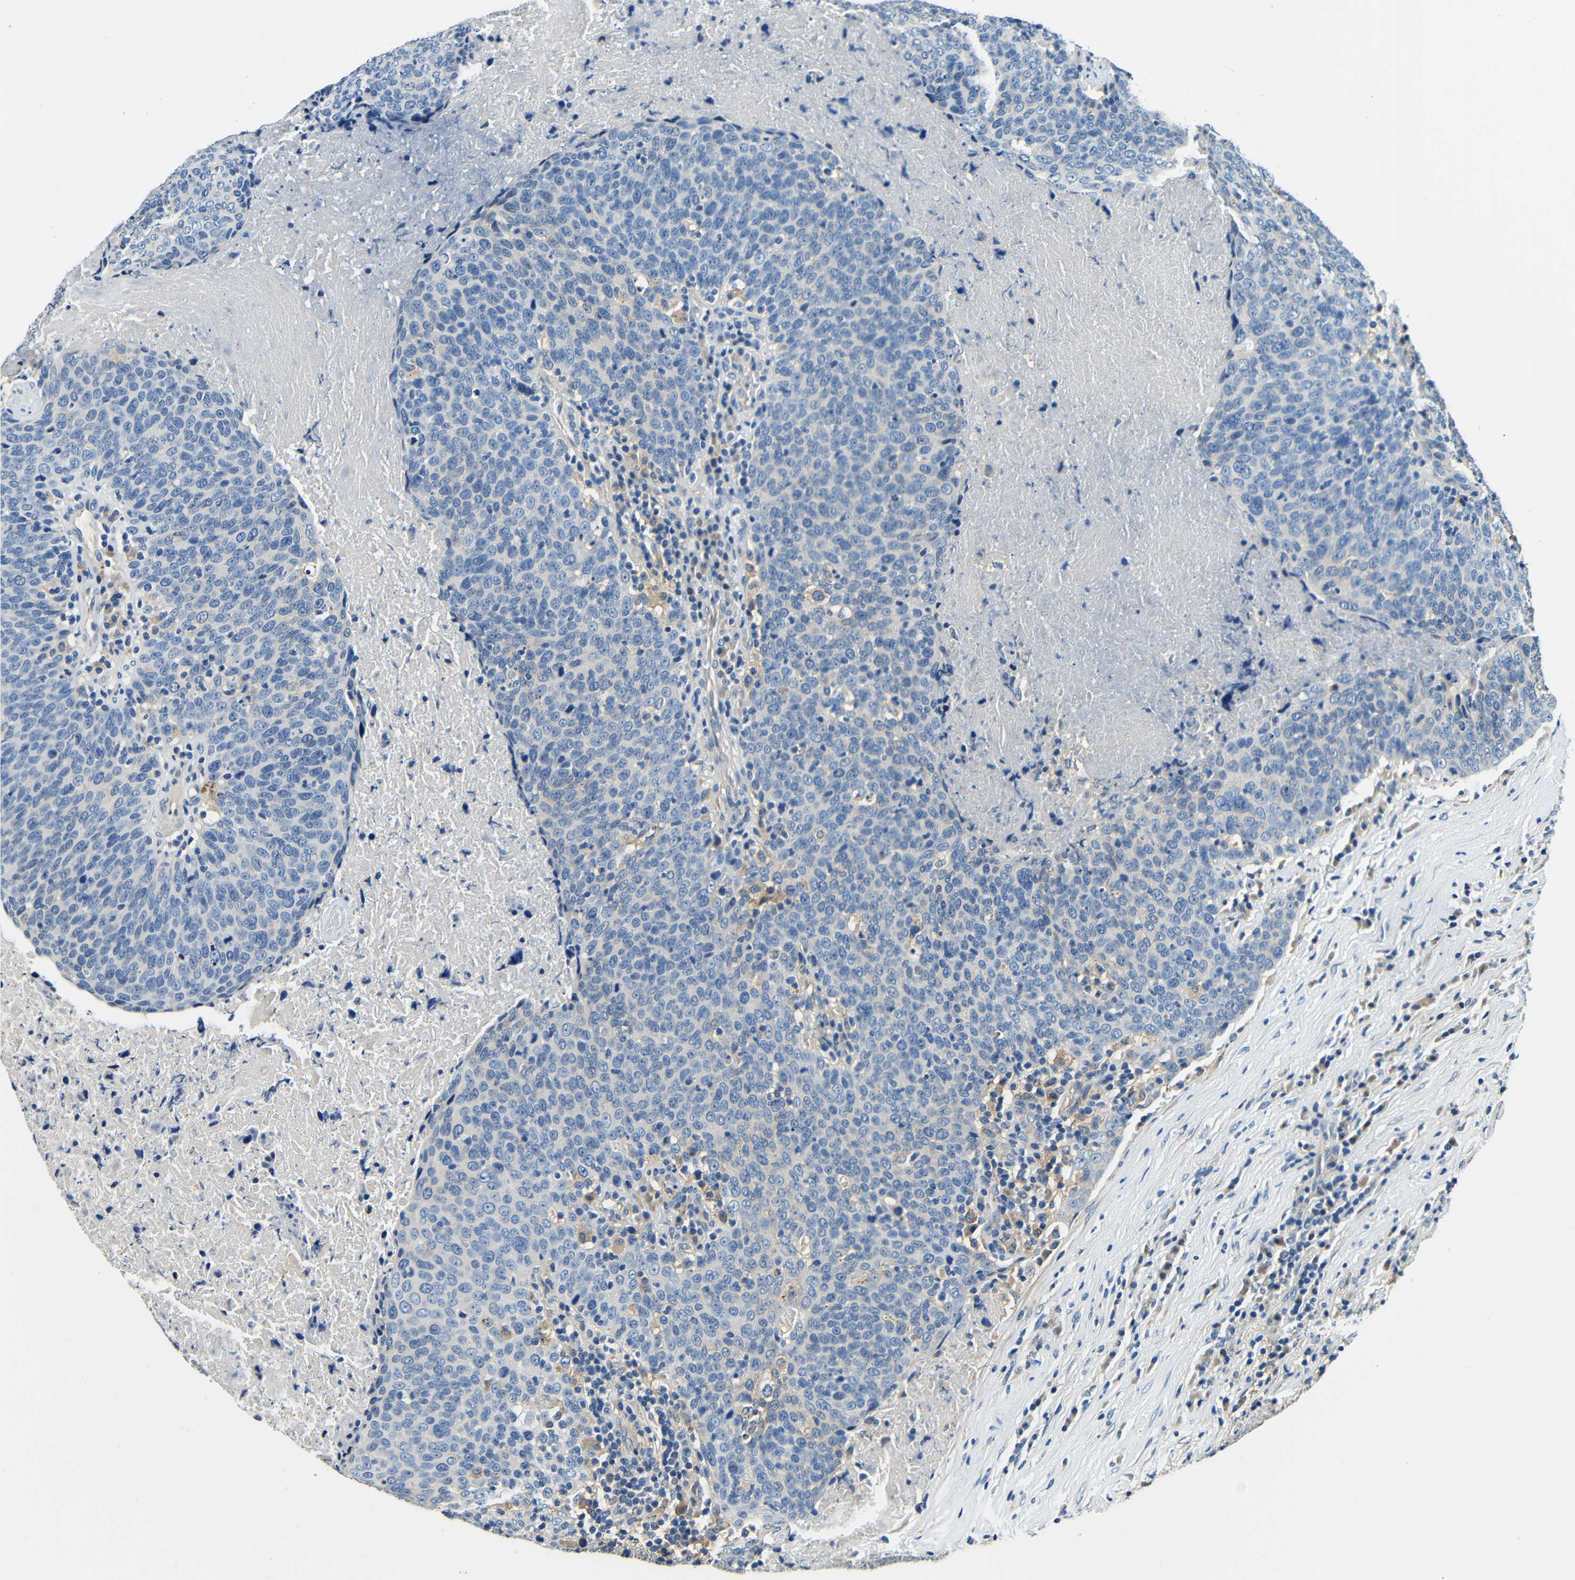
{"staining": {"intensity": "negative", "quantity": "none", "location": "none"}, "tissue": "head and neck cancer", "cell_type": "Tumor cells", "image_type": "cancer", "snomed": [{"axis": "morphology", "description": "Squamous cell carcinoma, NOS"}, {"axis": "morphology", "description": "Squamous cell carcinoma, metastatic, NOS"}, {"axis": "topography", "description": "Lymph node"}, {"axis": "topography", "description": "Head-Neck"}], "caption": "Head and neck cancer was stained to show a protein in brown. There is no significant expression in tumor cells.", "gene": "FMO5", "patient": {"sex": "male", "age": 62}}